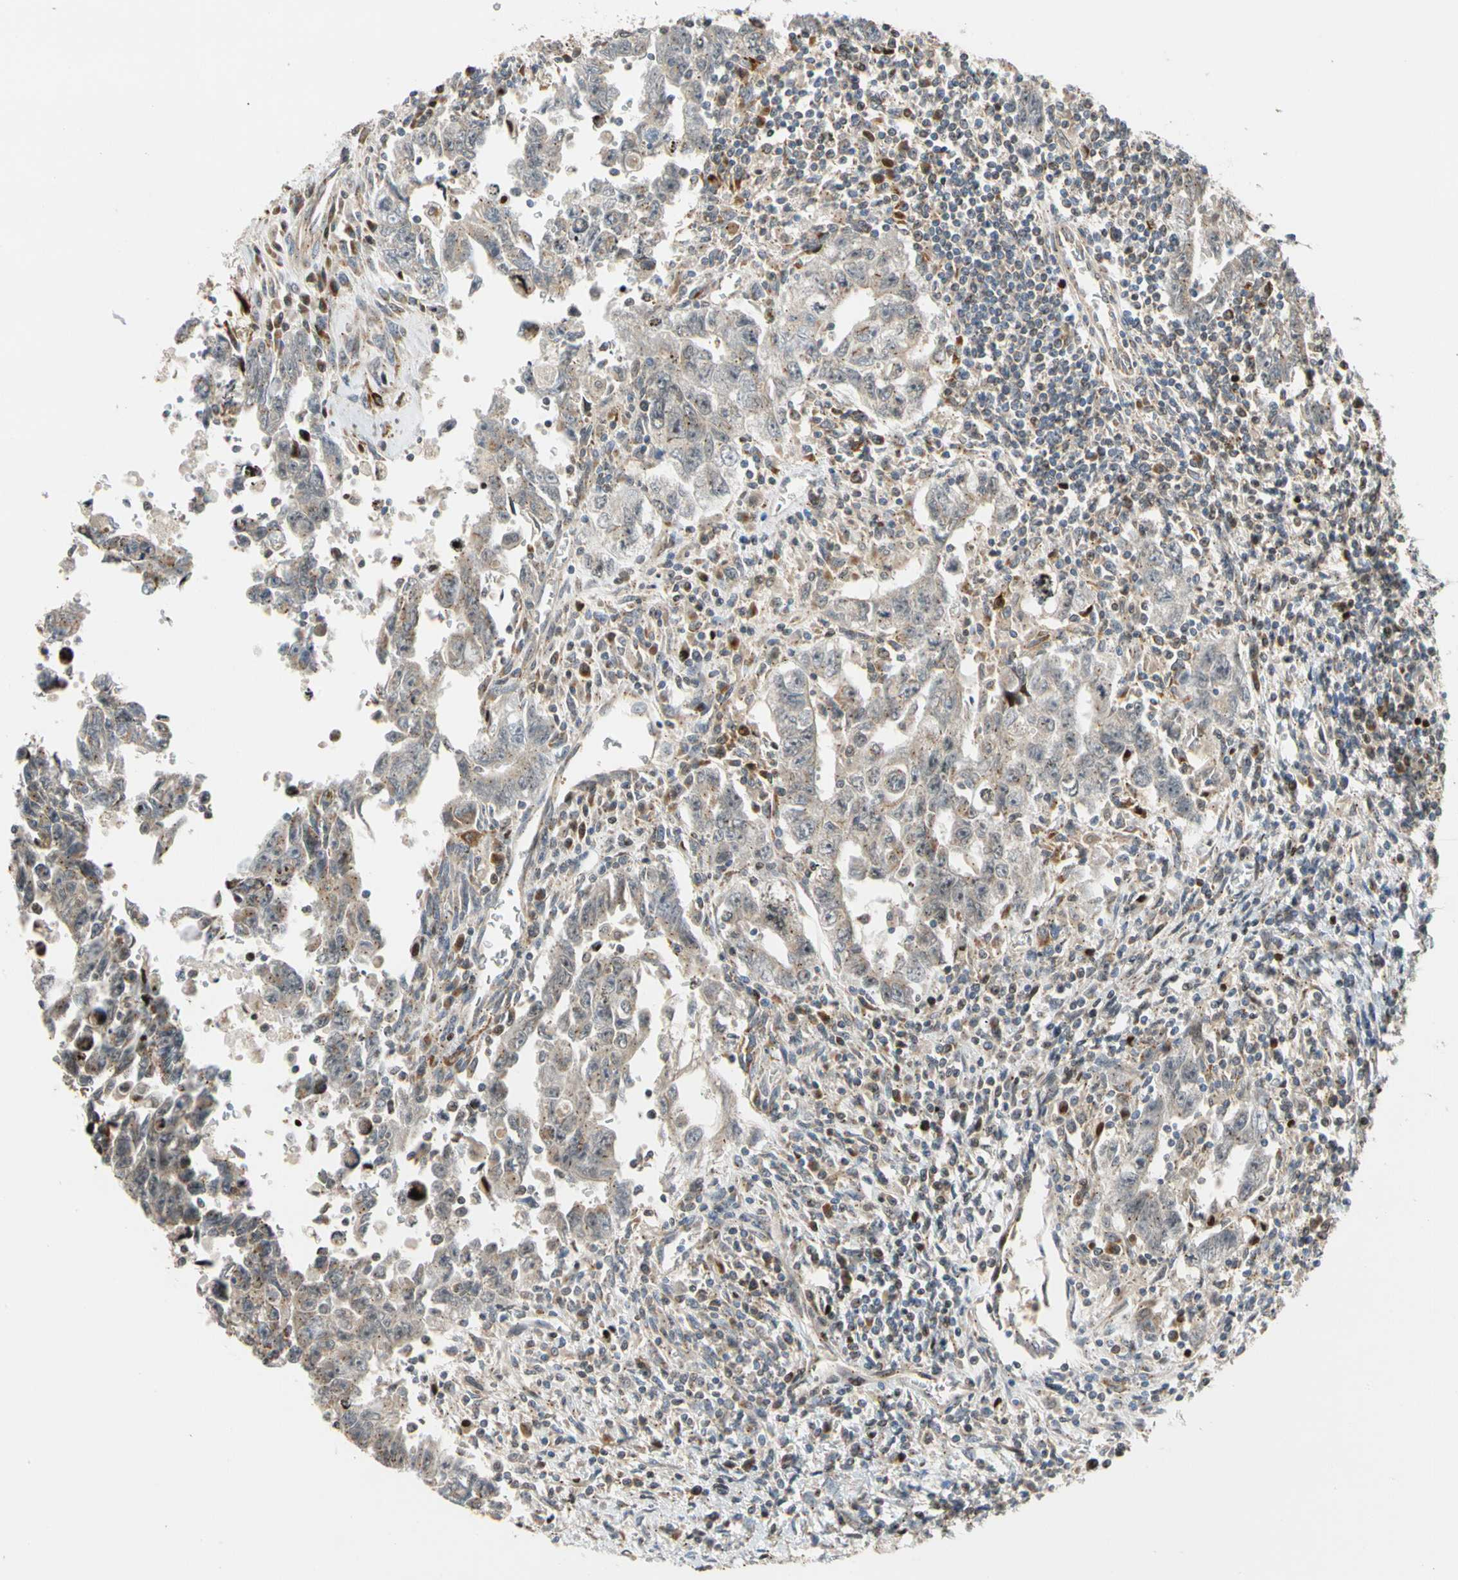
{"staining": {"intensity": "weak", "quantity": "<25%", "location": "cytoplasmic/membranous"}, "tissue": "testis cancer", "cell_type": "Tumor cells", "image_type": "cancer", "snomed": [{"axis": "morphology", "description": "Carcinoma, Embryonal, NOS"}, {"axis": "topography", "description": "Testis"}], "caption": "This photomicrograph is of testis embryonal carcinoma stained with immunohistochemistry to label a protein in brown with the nuclei are counter-stained blue. There is no staining in tumor cells. (DAB (3,3'-diaminobenzidine) IHC, high magnification).", "gene": "IP6K2", "patient": {"sex": "male", "age": 28}}